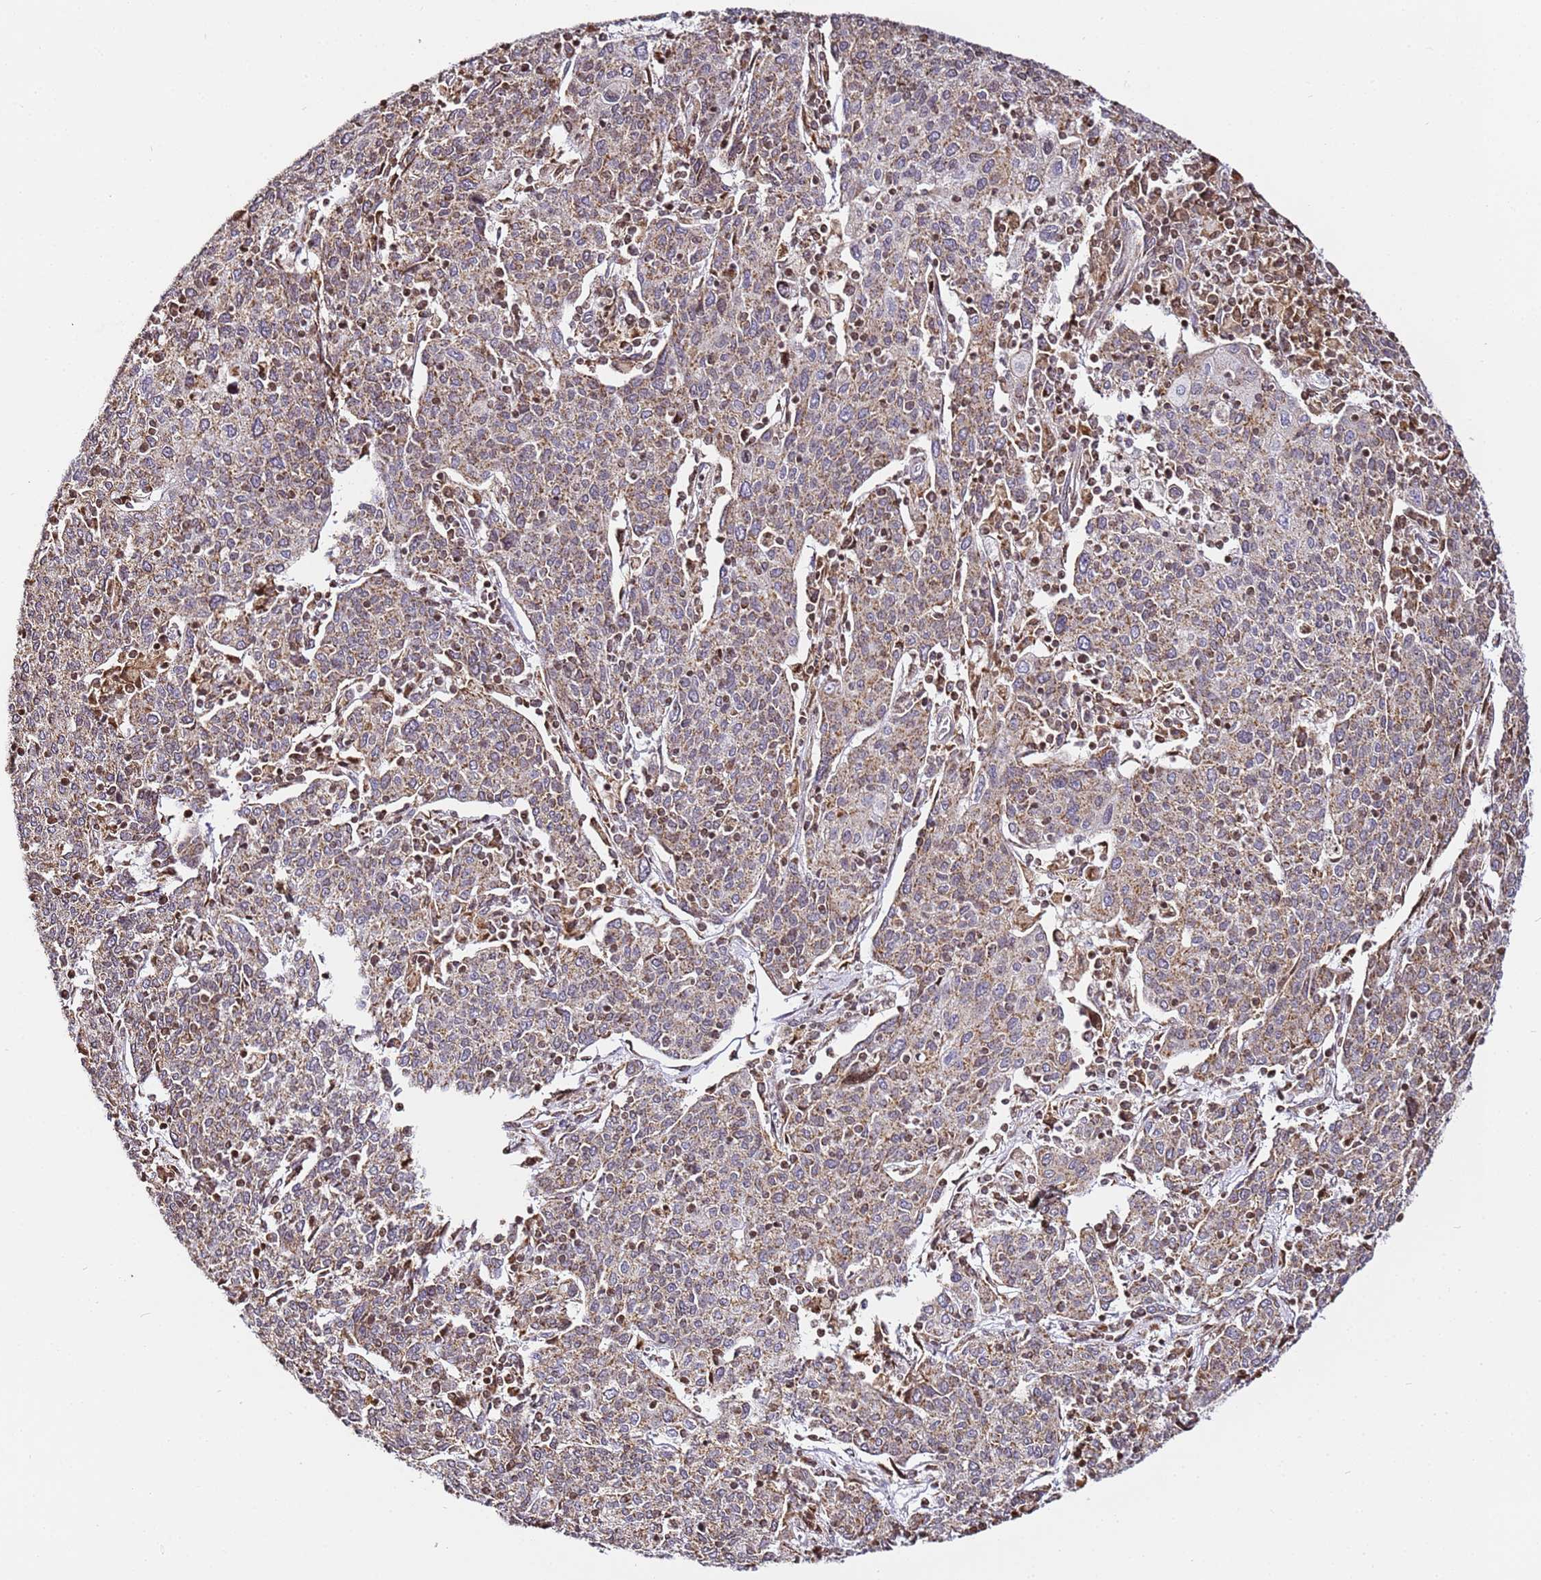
{"staining": {"intensity": "moderate", "quantity": ">75%", "location": "cytoplasmic/membranous"}, "tissue": "cervical cancer", "cell_type": "Tumor cells", "image_type": "cancer", "snomed": [{"axis": "morphology", "description": "Squamous cell carcinoma, NOS"}, {"axis": "topography", "description": "Cervix"}], "caption": "DAB immunohistochemical staining of cervical cancer (squamous cell carcinoma) displays moderate cytoplasmic/membranous protein staining in approximately >75% of tumor cells.", "gene": "HSPE1", "patient": {"sex": "female", "age": 67}}